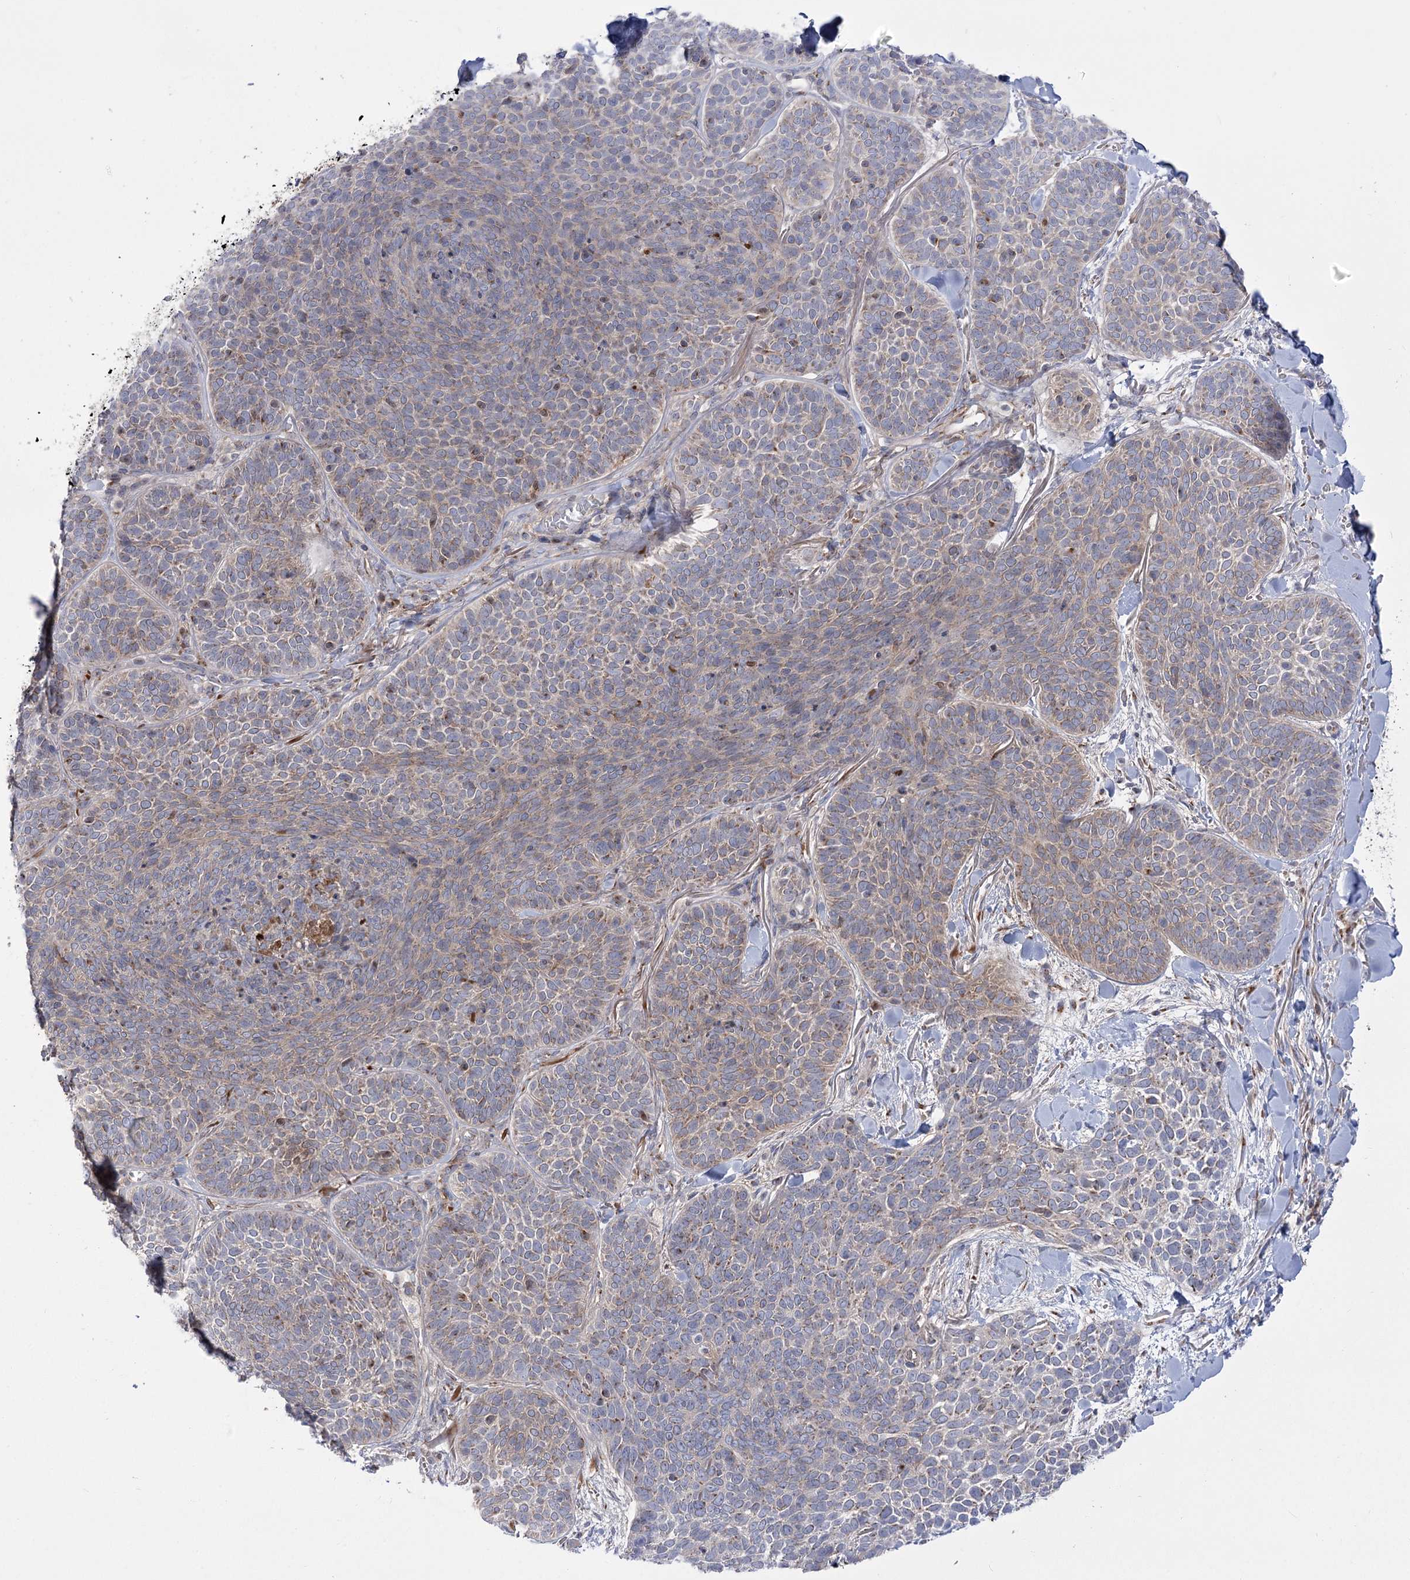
{"staining": {"intensity": "weak", "quantity": "25%-75%", "location": "cytoplasmic/membranous"}, "tissue": "skin cancer", "cell_type": "Tumor cells", "image_type": "cancer", "snomed": [{"axis": "morphology", "description": "Basal cell carcinoma"}, {"axis": "topography", "description": "Skin"}], "caption": "DAB immunohistochemical staining of skin basal cell carcinoma shows weak cytoplasmic/membranous protein positivity in approximately 25%-75% of tumor cells.", "gene": "GBF1", "patient": {"sex": "male", "age": 85}}